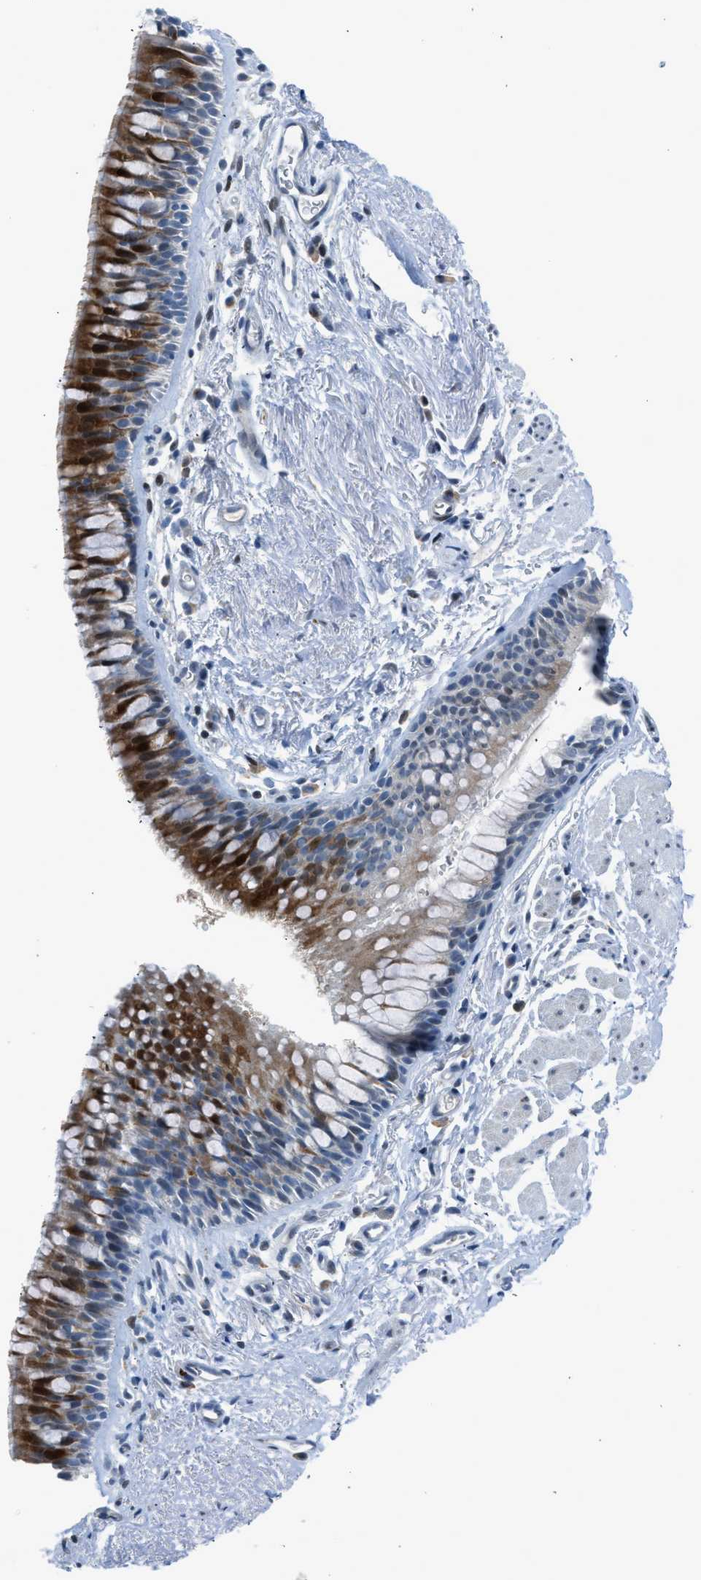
{"staining": {"intensity": "negative", "quantity": "none", "location": "none"}, "tissue": "adipose tissue", "cell_type": "Adipocytes", "image_type": "normal", "snomed": [{"axis": "morphology", "description": "Normal tissue, NOS"}, {"axis": "topography", "description": "Cartilage tissue"}, {"axis": "topography", "description": "Bronchus"}], "caption": "Immunohistochemistry image of benign adipose tissue stained for a protein (brown), which shows no staining in adipocytes. (DAB immunohistochemistry (IHC) visualized using brightfield microscopy, high magnification).", "gene": "RNF41", "patient": {"sex": "female", "age": 53}}